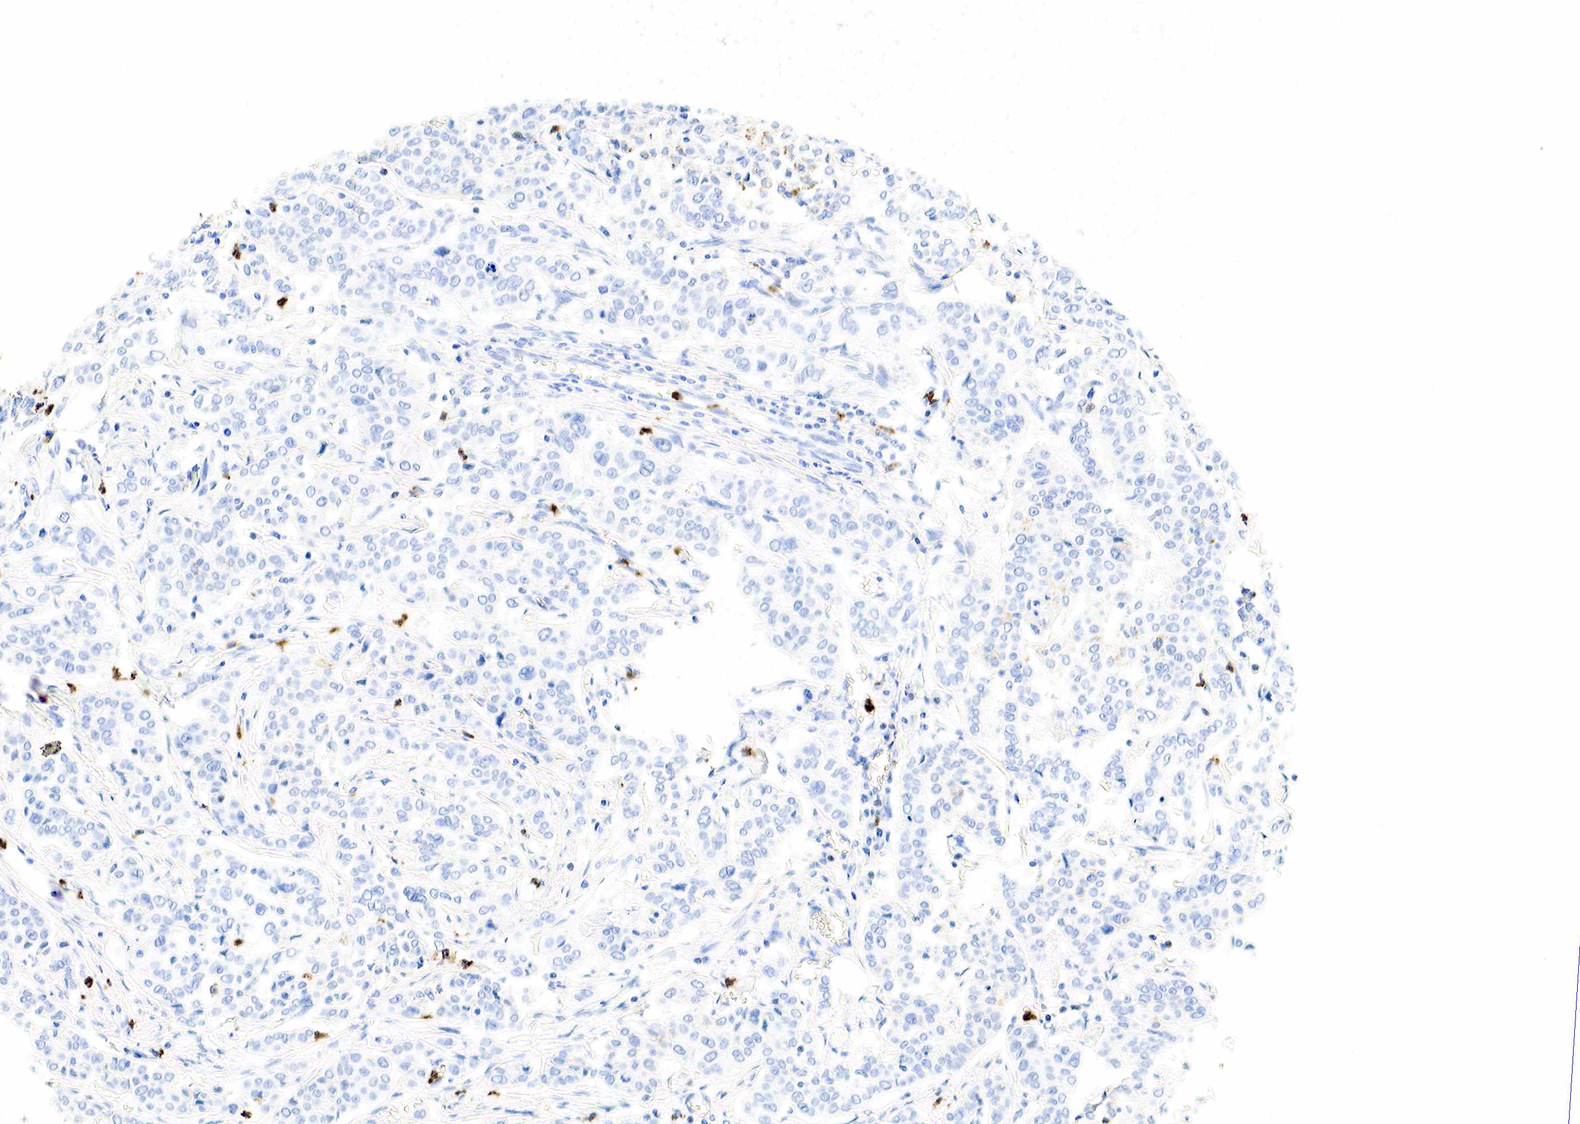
{"staining": {"intensity": "negative", "quantity": "none", "location": "none"}, "tissue": "pancreatic cancer", "cell_type": "Tumor cells", "image_type": "cancer", "snomed": [{"axis": "morphology", "description": "Adenocarcinoma, NOS"}, {"axis": "topography", "description": "Pancreas"}], "caption": "Tumor cells are negative for brown protein staining in pancreatic adenocarcinoma.", "gene": "FUT4", "patient": {"sex": "female", "age": 52}}